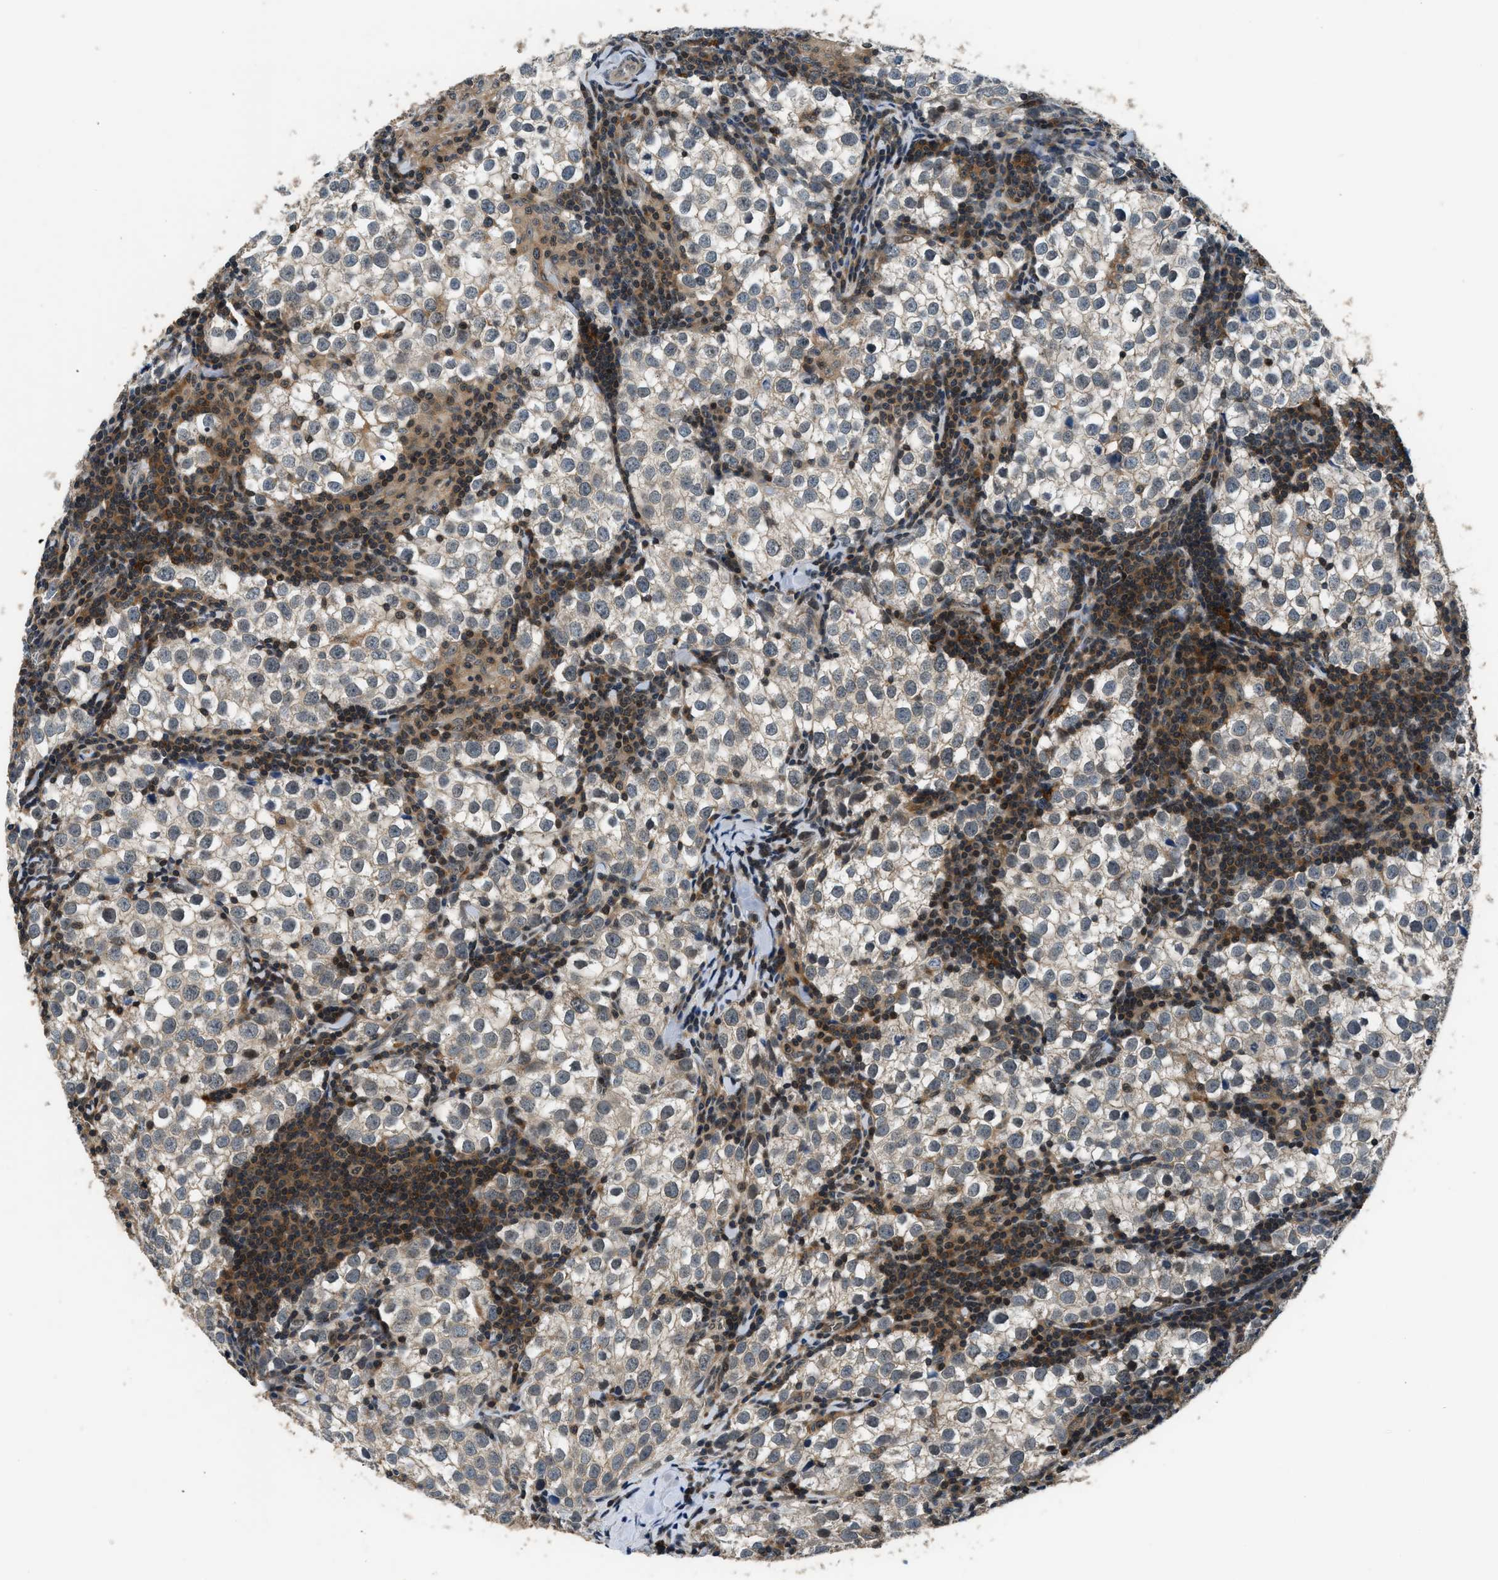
{"staining": {"intensity": "weak", "quantity": ">75%", "location": "cytoplasmic/membranous"}, "tissue": "testis cancer", "cell_type": "Tumor cells", "image_type": "cancer", "snomed": [{"axis": "morphology", "description": "Seminoma, NOS"}, {"axis": "morphology", "description": "Carcinoma, Embryonal, NOS"}, {"axis": "topography", "description": "Testis"}], "caption": "The micrograph demonstrates staining of testis embryonal carcinoma, revealing weak cytoplasmic/membranous protein expression (brown color) within tumor cells. (DAB = brown stain, brightfield microscopy at high magnification).", "gene": "MTMR1", "patient": {"sex": "male", "age": 36}}